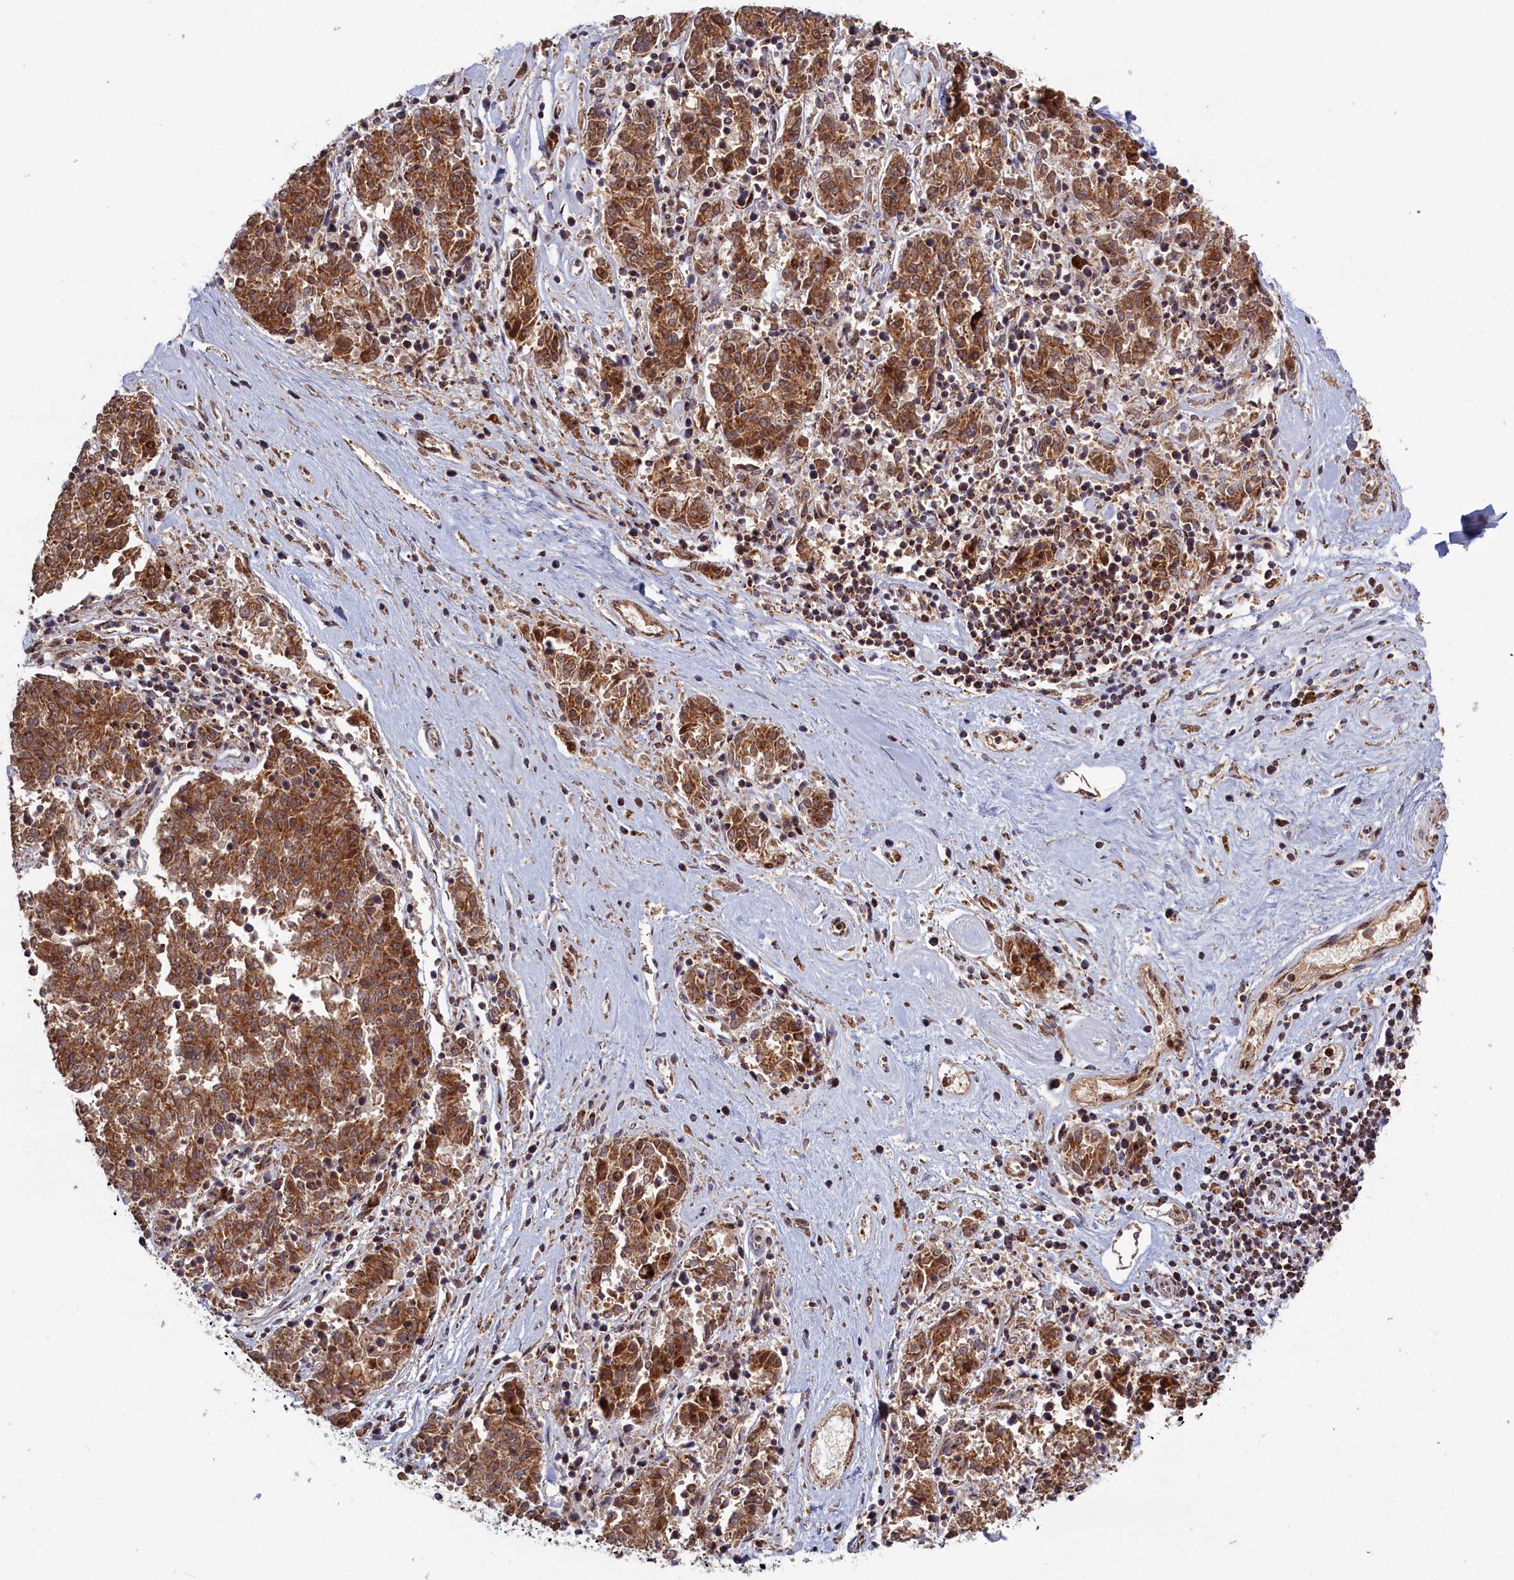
{"staining": {"intensity": "moderate", "quantity": ">75%", "location": "cytoplasmic/membranous"}, "tissue": "melanoma", "cell_type": "Tumor cells", "image_type": "cancer", "snomed": [{"axis": "morphology", "description": "Malignant melanoma, NOS"}, {"axis": "topography", "description": "Skin"}], "caption": "Moderate cytoplasmic/membranous expression for a protein is seen in approximately >75% of tumor cells of melanoma using immunohistochemistry.", "gene": "PLA2G10", "patient": {"sex": "female", "age": 72}}